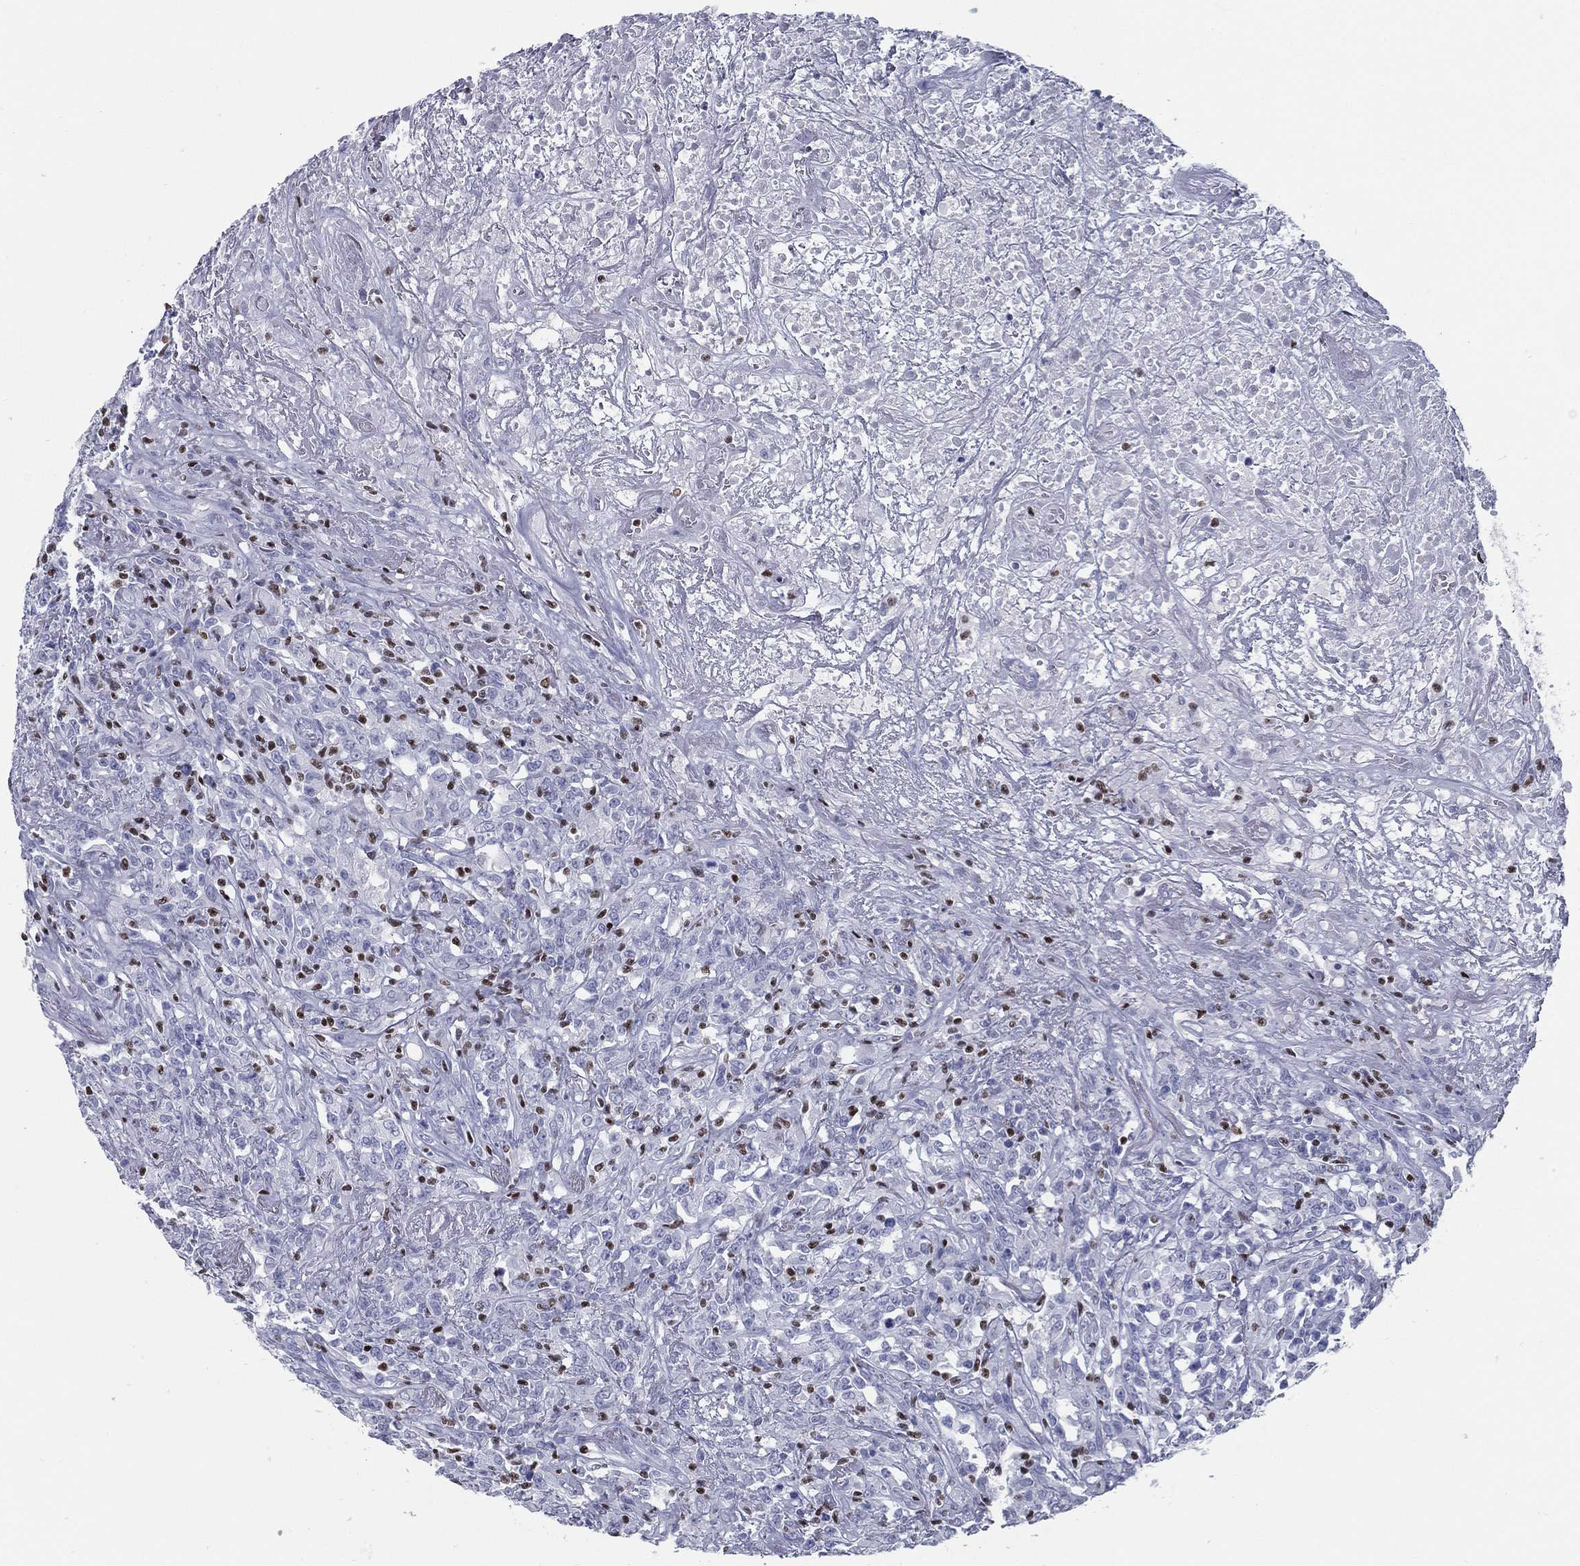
{"staining": {"intensity": "strong", "quantity": "<25%", "location": "nuclear"}, "tissue": "lymphoma", "cell_type": "Tumor cells", "image_type": "cancer", "snomed": [{"axis": "morphology", "description": "Malignant lymphoma, non-Hodgkin's type, High grade"}, {"axis": "topography", "description": "Lung"}], "caption": "This is an image of immunohistochemistry (IHC) staining of malignant lymphoma, non-Hodgkin's type (high-grade), which shows strong positivity in the nuclear of tumor cells.", "gene": "PYHIN1", "patient": {"sex": "male", "age": 79}}